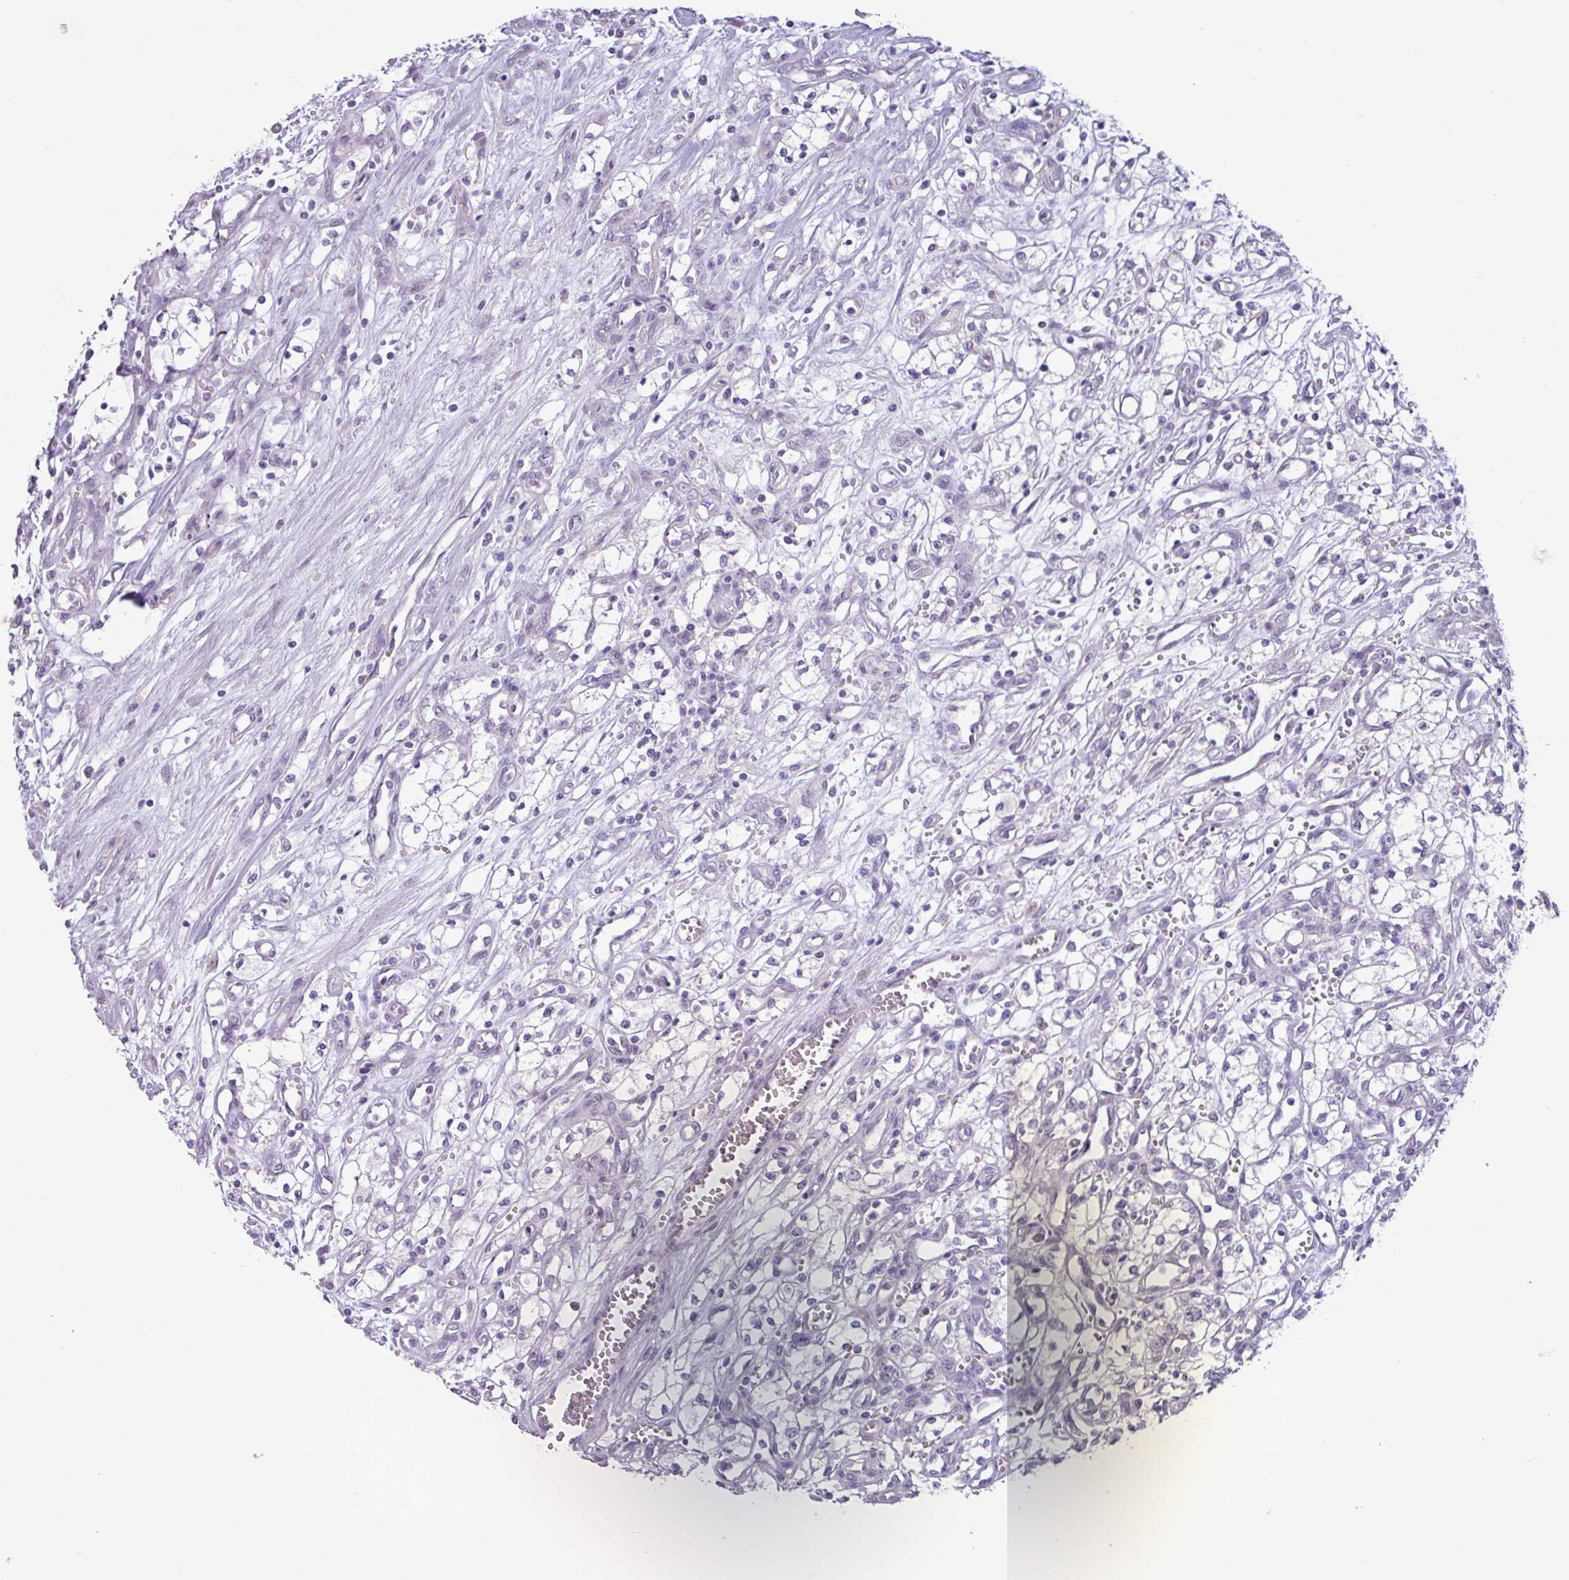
{"staining": {"intensity": "negative", "quantity": "none", "location": "none"}, "tissue": "renal cancer", "cell_type": "Tumor cells", "image_type": "cancer", "snomed": [{"axis": "morphology", "description": "Adenocarcinoma, NOS"}, {"axis": "topography", "description": "Kidney"}], "caption": "Tumor cells are negative for protein expression in human adenocarcinoma (renal).", "gene": "STIMATE", "patient": {"sex": "male", "age": 59}}